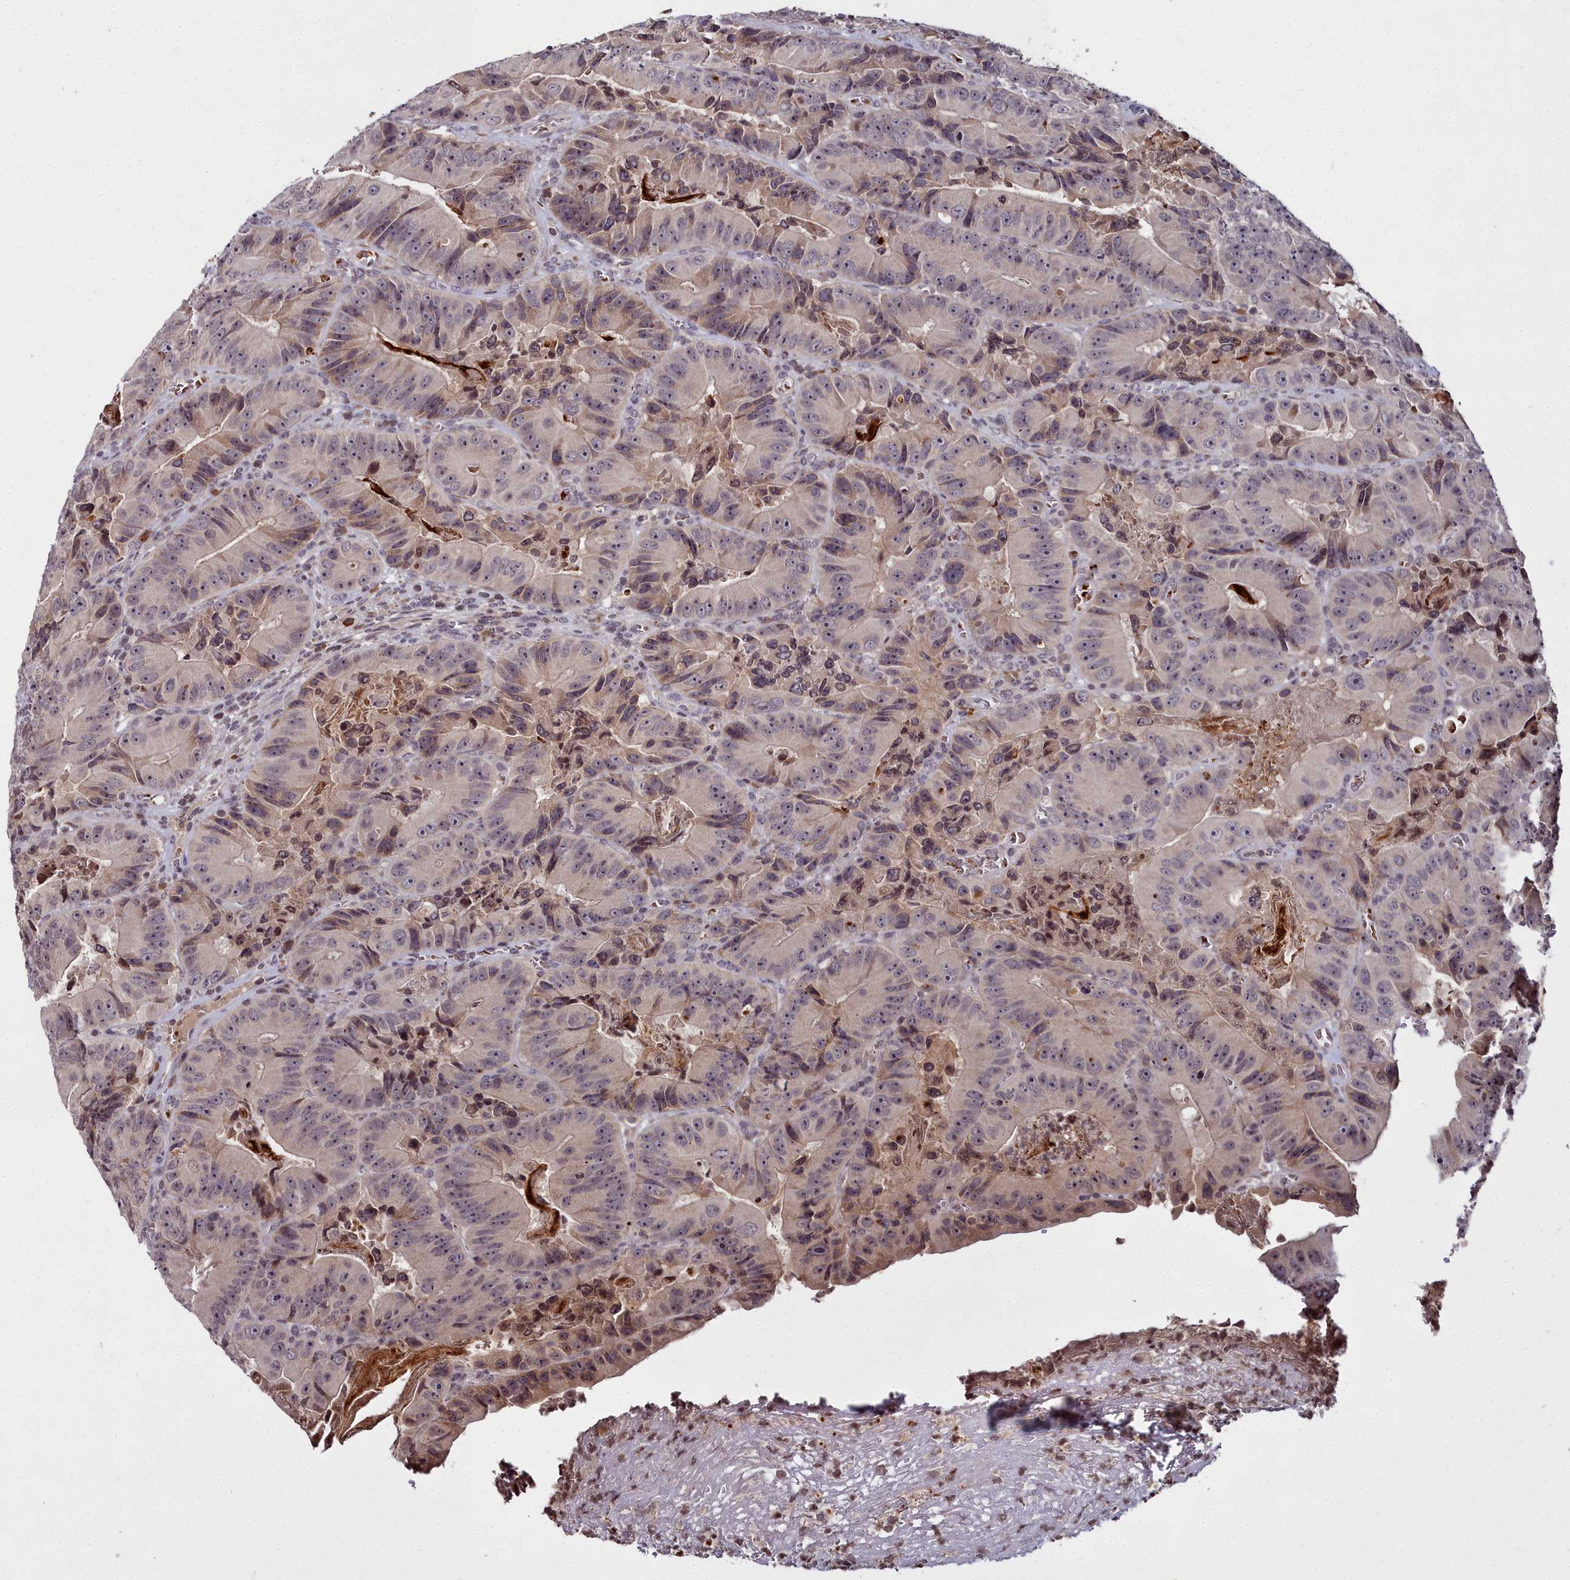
{"staining": {"intensity": "weak", "quantity": "25%-75%", "location": "cytoplasmic/membranous"}, "tissue": "colorectal cancer", "cell_type": "Tumor cells", "image_type": "cancer", "snomed": [{"axis": "morphology", "description": "Adenocarcinoma, NOS"}, {"axis": "topography", "description": "Colon"}], "caption": "High-power microscopy captured an IHC histopathology image of colorectal adenocarcinoma, revealing weak cytoplasmic/membranous expression in approximately 25%-75% of tumor cells. Ihc stains the protein of interest in brown and the nuclei are stained blue.", "gene": "FZD4", "patient": {"sex": "female", "age": 86}}